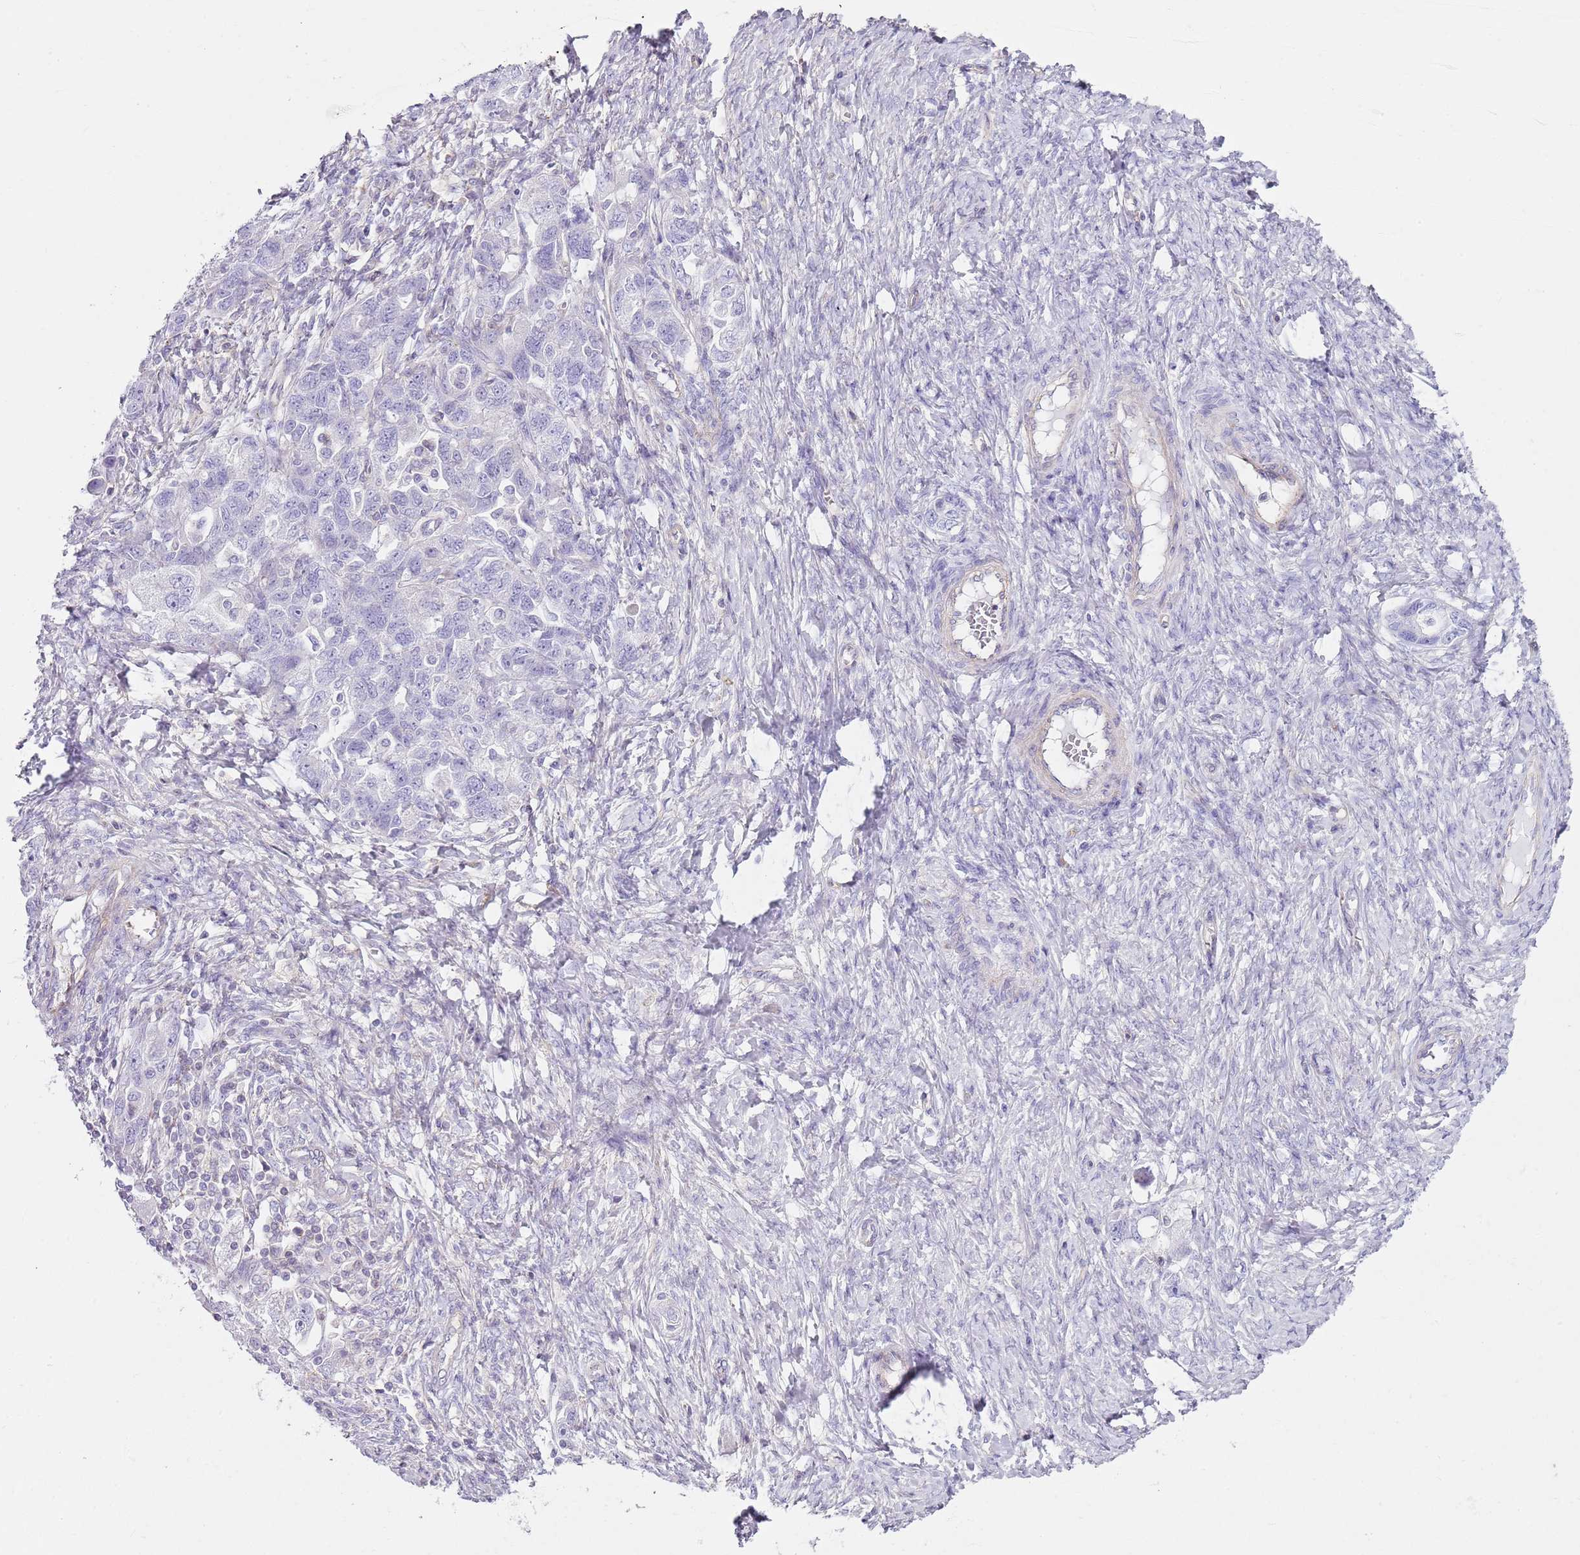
{"staining": {"intensity": "negative", "quantity": "none", "location": "none"}, "tissue": "ovarian cancer", "cell_type": "Tumor cells", "image_type": "cancer", "snomed": [{"axis": "morphology", "description": "Carcinoma, NOS"}, {"axis": "morphology", "description": "Cystadenocarcinoma, serous, NOS"}, {"axis": "topography", "description": "Ovary"}], "caption": "Histopathology image shows no protein positivity in tumor cells of ovarian cancer tissue.", "gene": "GNAI3", "patient": {"sex": "female", "age": 69}}